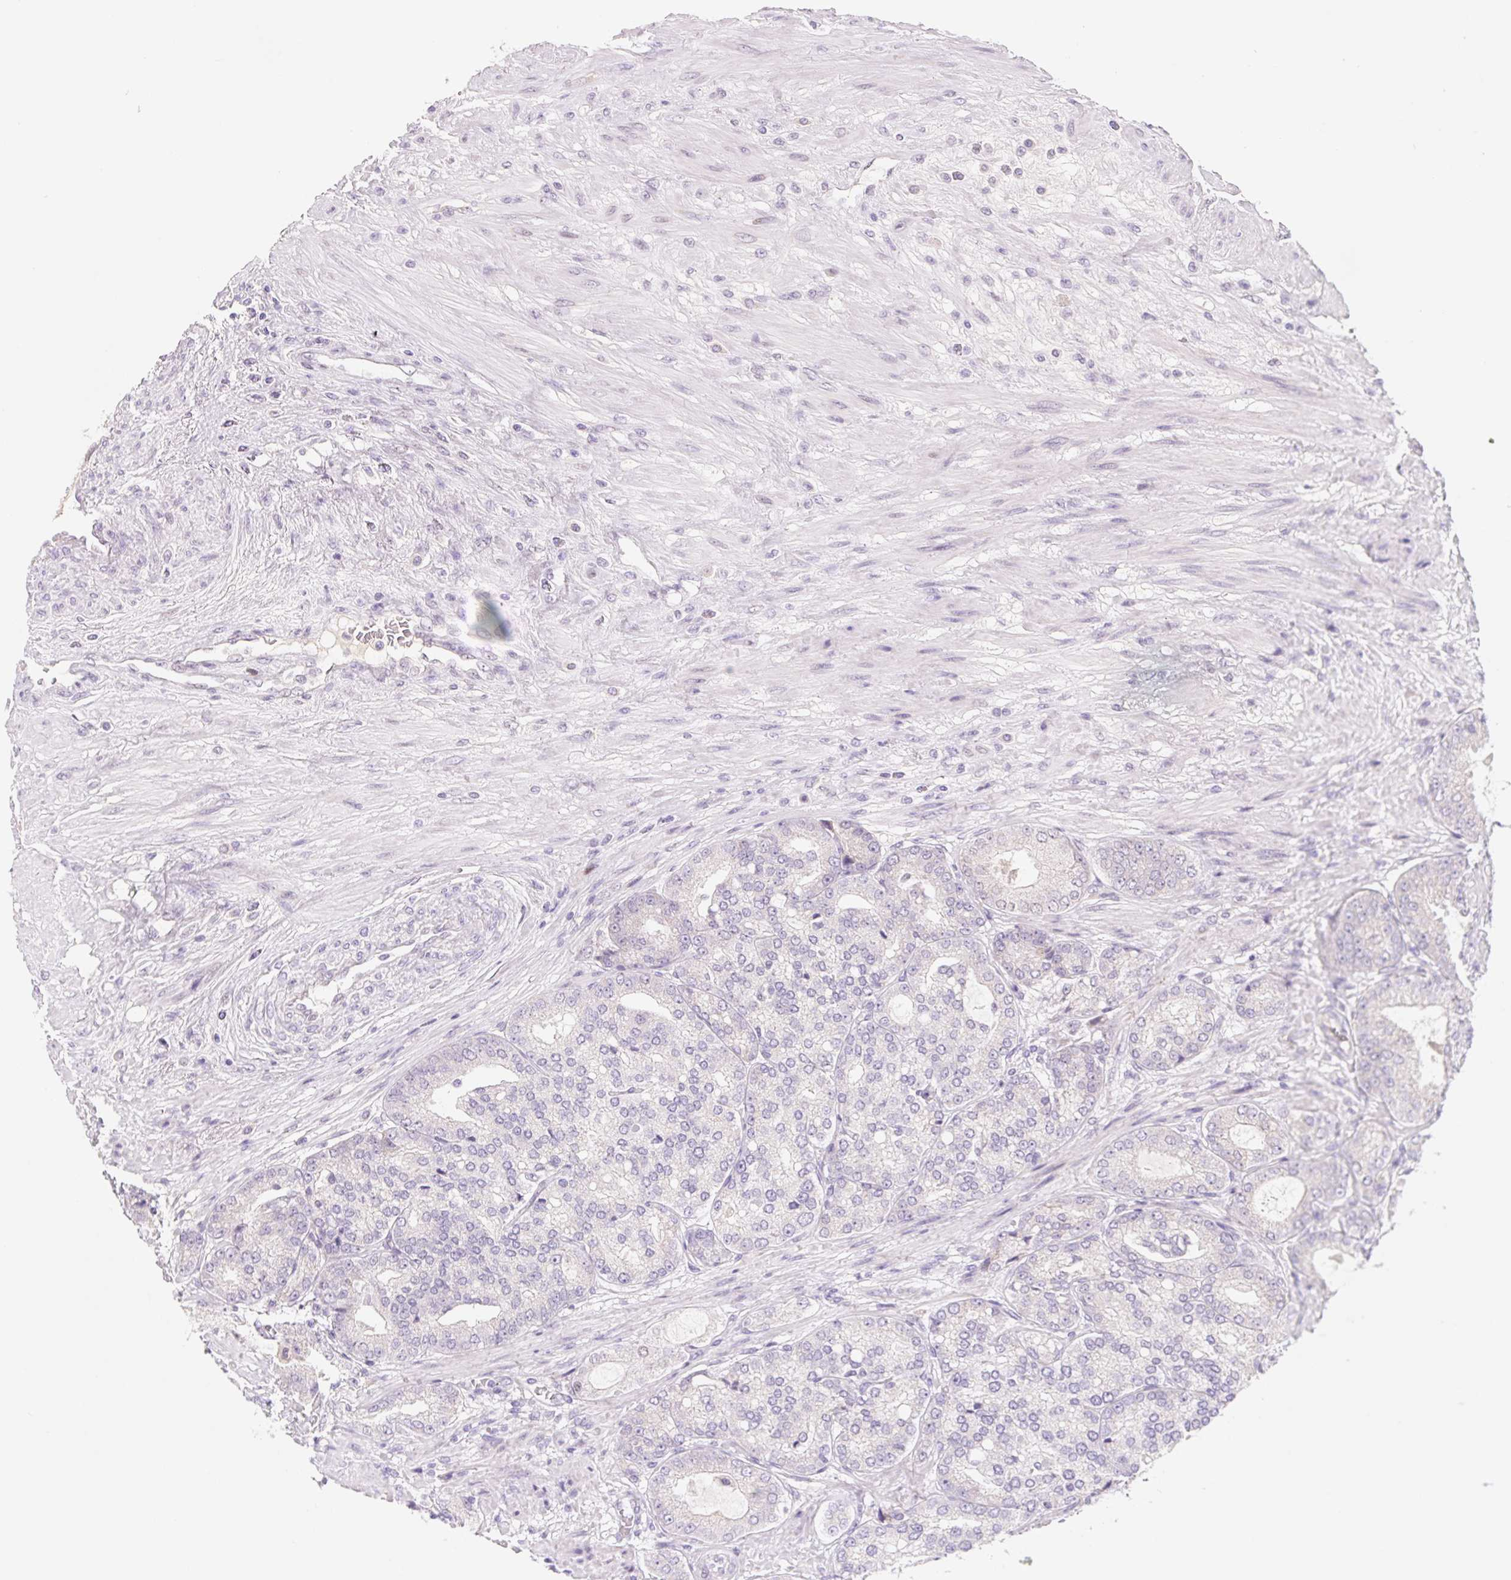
{"staining": {"intensity": "weak", "quantity": "25%-75%", "location": "nuclear"}, "tissue": "prostate cancer", "cell_type": "Tumor cells", "image_type": "cancer", "snomed": [{"axis": "morphology", "description": "Adenocarcinoma, High grade"}, {"axis": "topography", "description": "Prostate"}], "caption": "Immunohistochemistry (IHC) of high-grade adenocarcinoma (prostate) displays low levels of weak nuclear expression in approximately 25%-75% of tumor cells.", "gene": "DPPA5", "patient": {"sex": "male", "age": 71}}